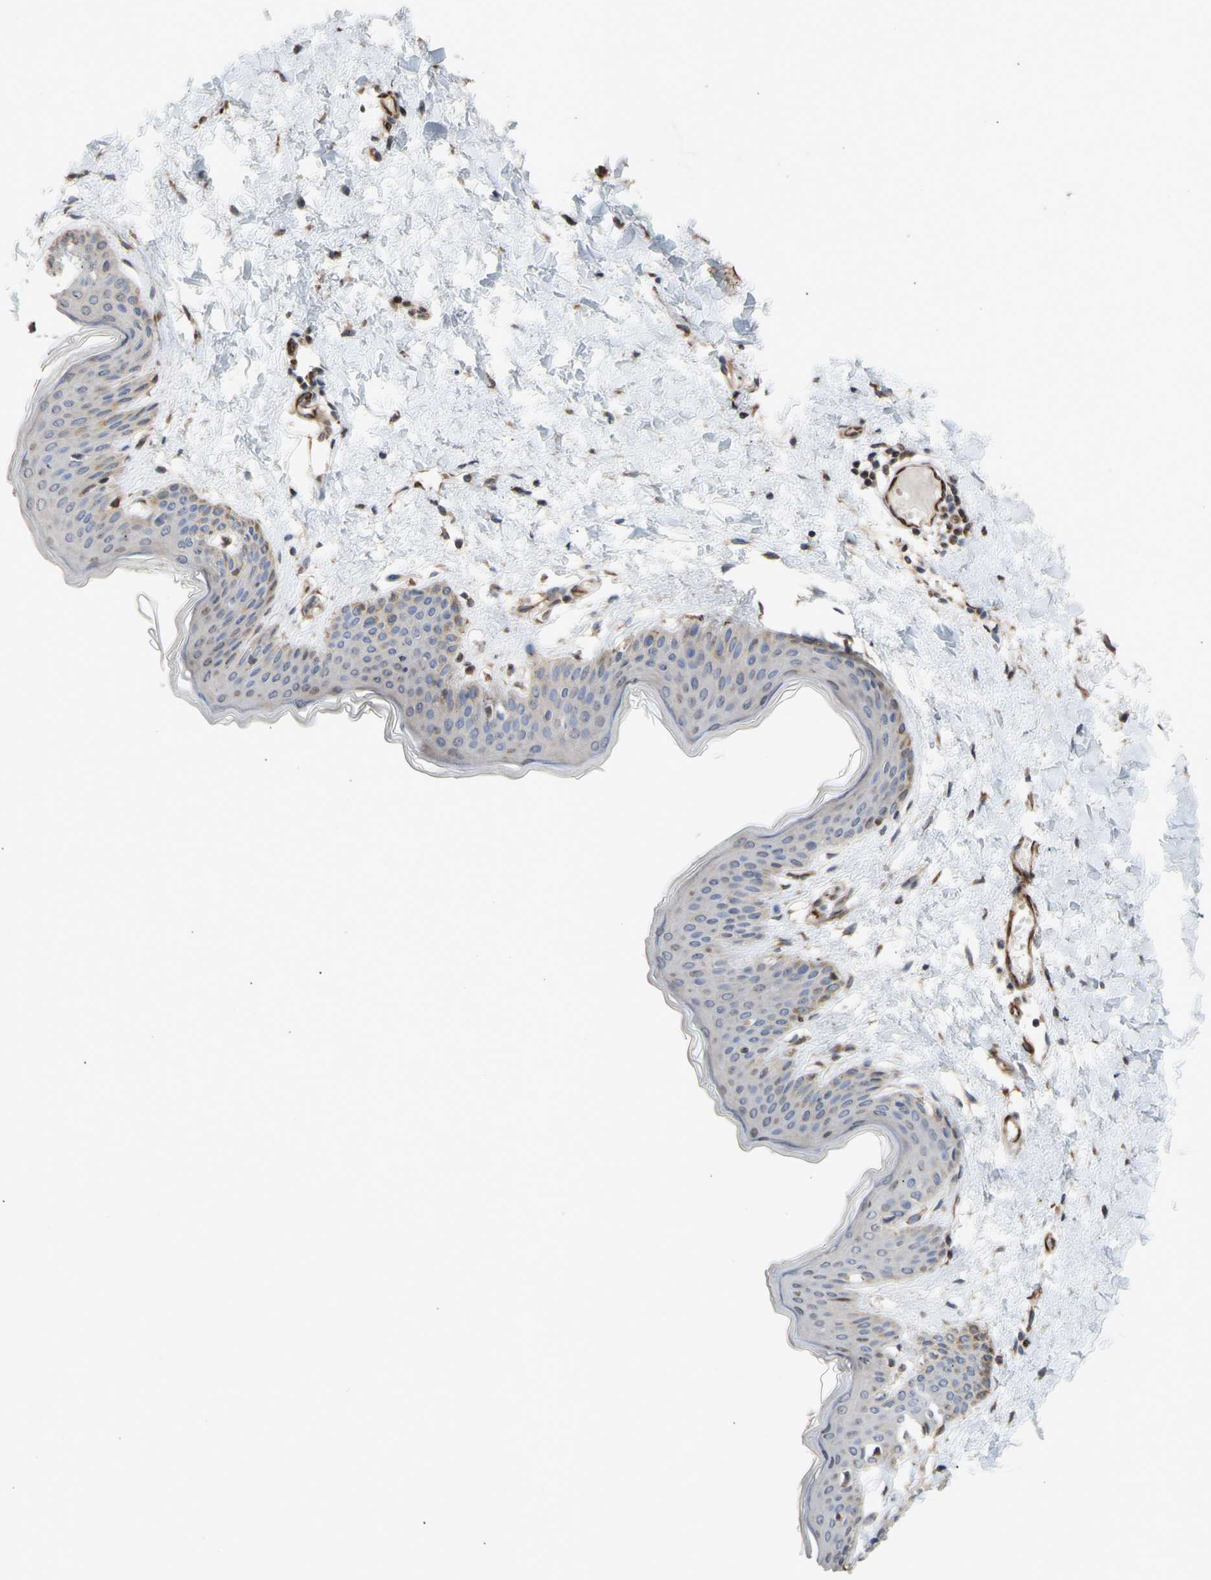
{"staining": {"intensity": "weak", "quantity": ">75%", "location": "cytoplasmic/membranous"}, "tissue": "skin", "cell_type": "Fibroblasts", "image_type": "normal", "snomed": [{"axis": "morphology", "description": "Normal tissue, NOS"}, {"axis": "topography", "description": "Skin"}], "caption": "Immunohistochemical staining of benign skin shows >75% levels of weak cytoplasmic/membranous protein positivity in about >75% of fibroblasts. The staining was performed using DAB to visualize the protein expression in brown, while the nuclei were stained in blue with hematoxylin (Magnification: 20x).", "gene": "EIF2S3", "patient": {"sex": "female", "age": 17}}